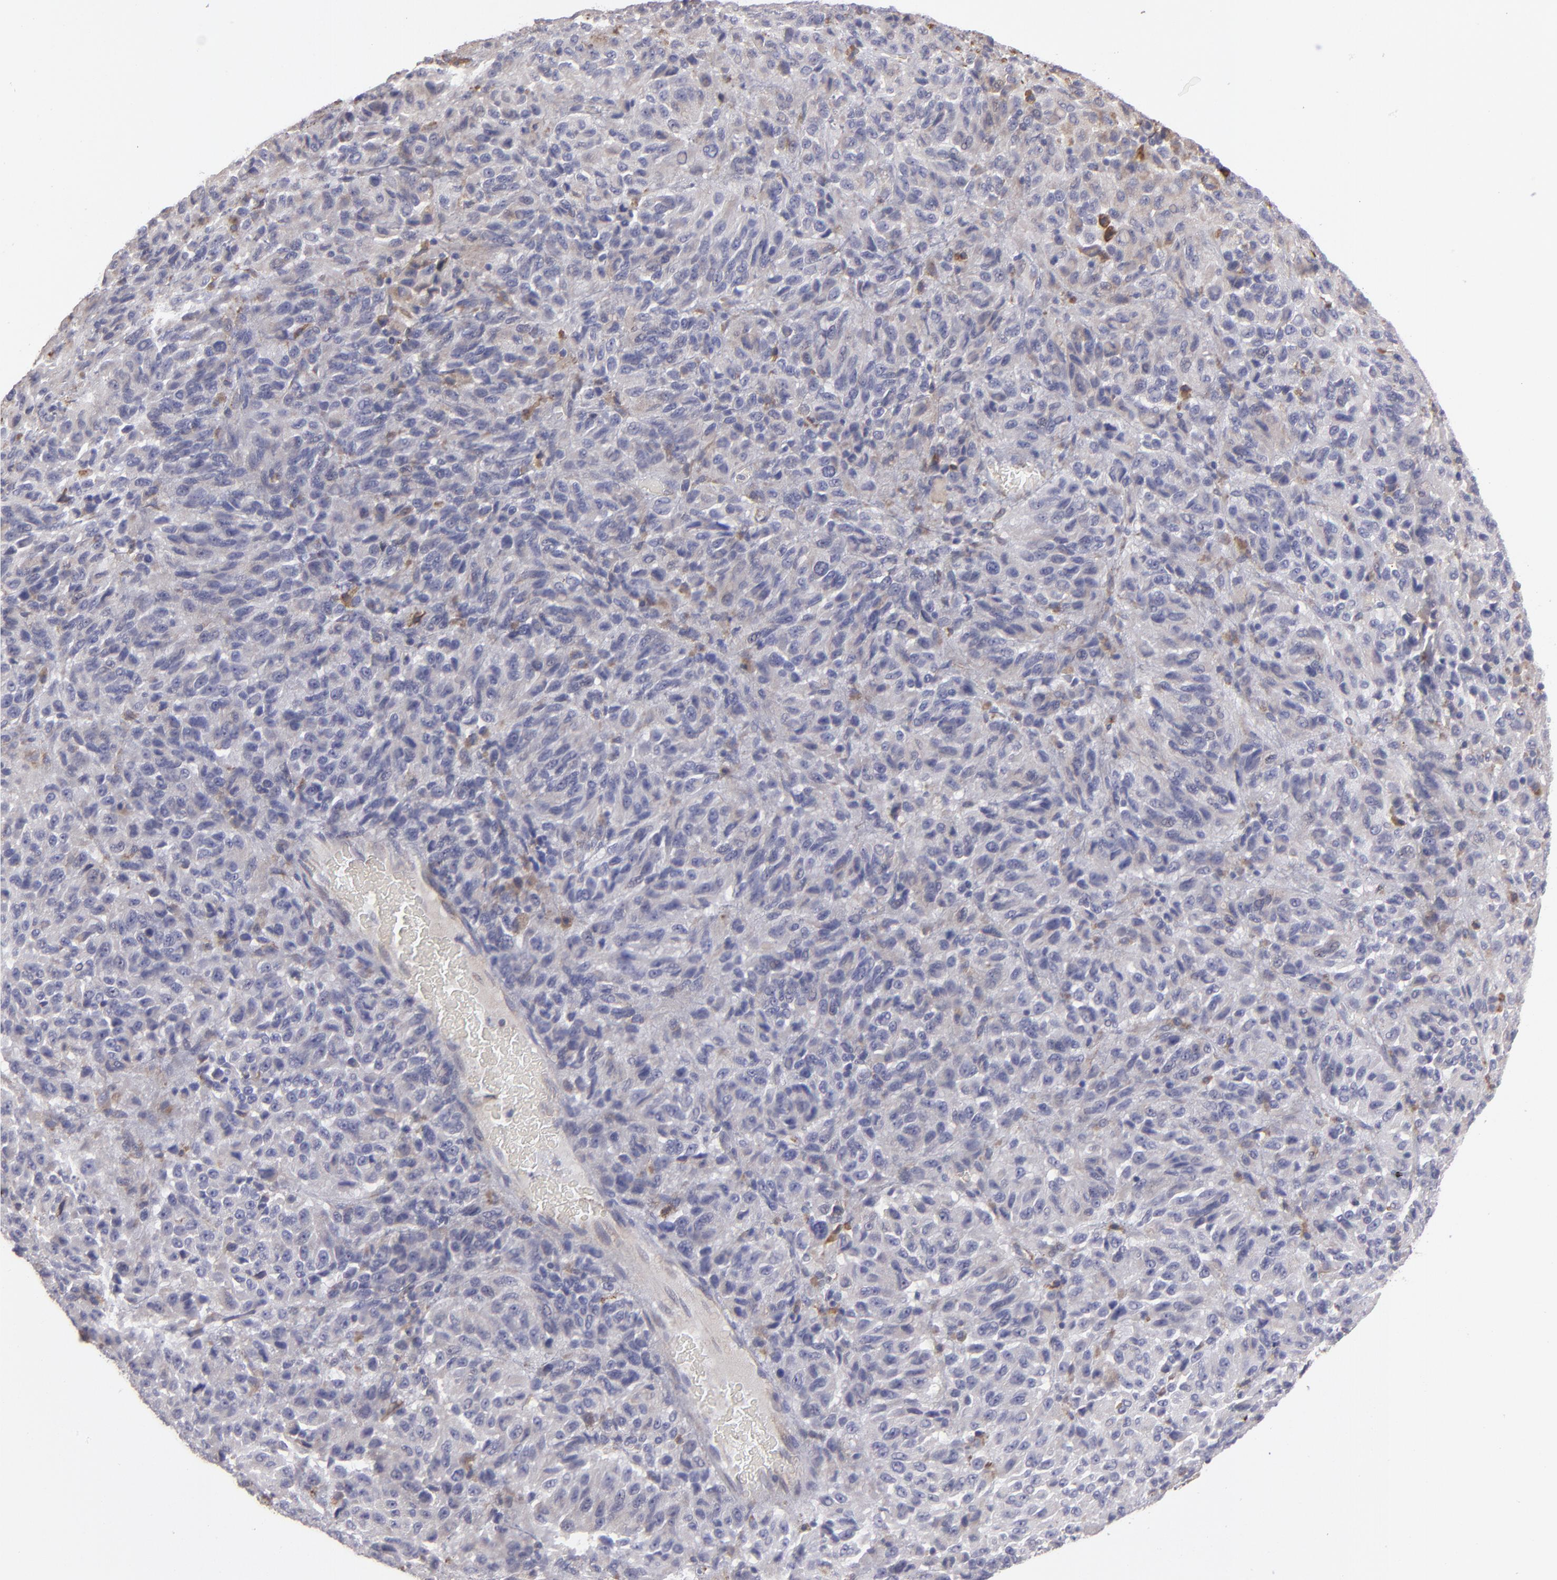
{"staining": {"intensity": "weak", "quantity": "<25%", "location": "cytoplasmic/membranous"}, "tissue": "melanoma", "cell_type": "Tumor cells", "image_type": "cancer", "snomed": [{"axis": "morphology", "description": "Malignant melanoma, Metastatic site"}, {"axis": "topography", "description": "Lung"}], "caption": "An image of human melanoma is negative for staining in tumor cells.", "gene": "CALR", "patient": {"sex": "male", "age": 64}}